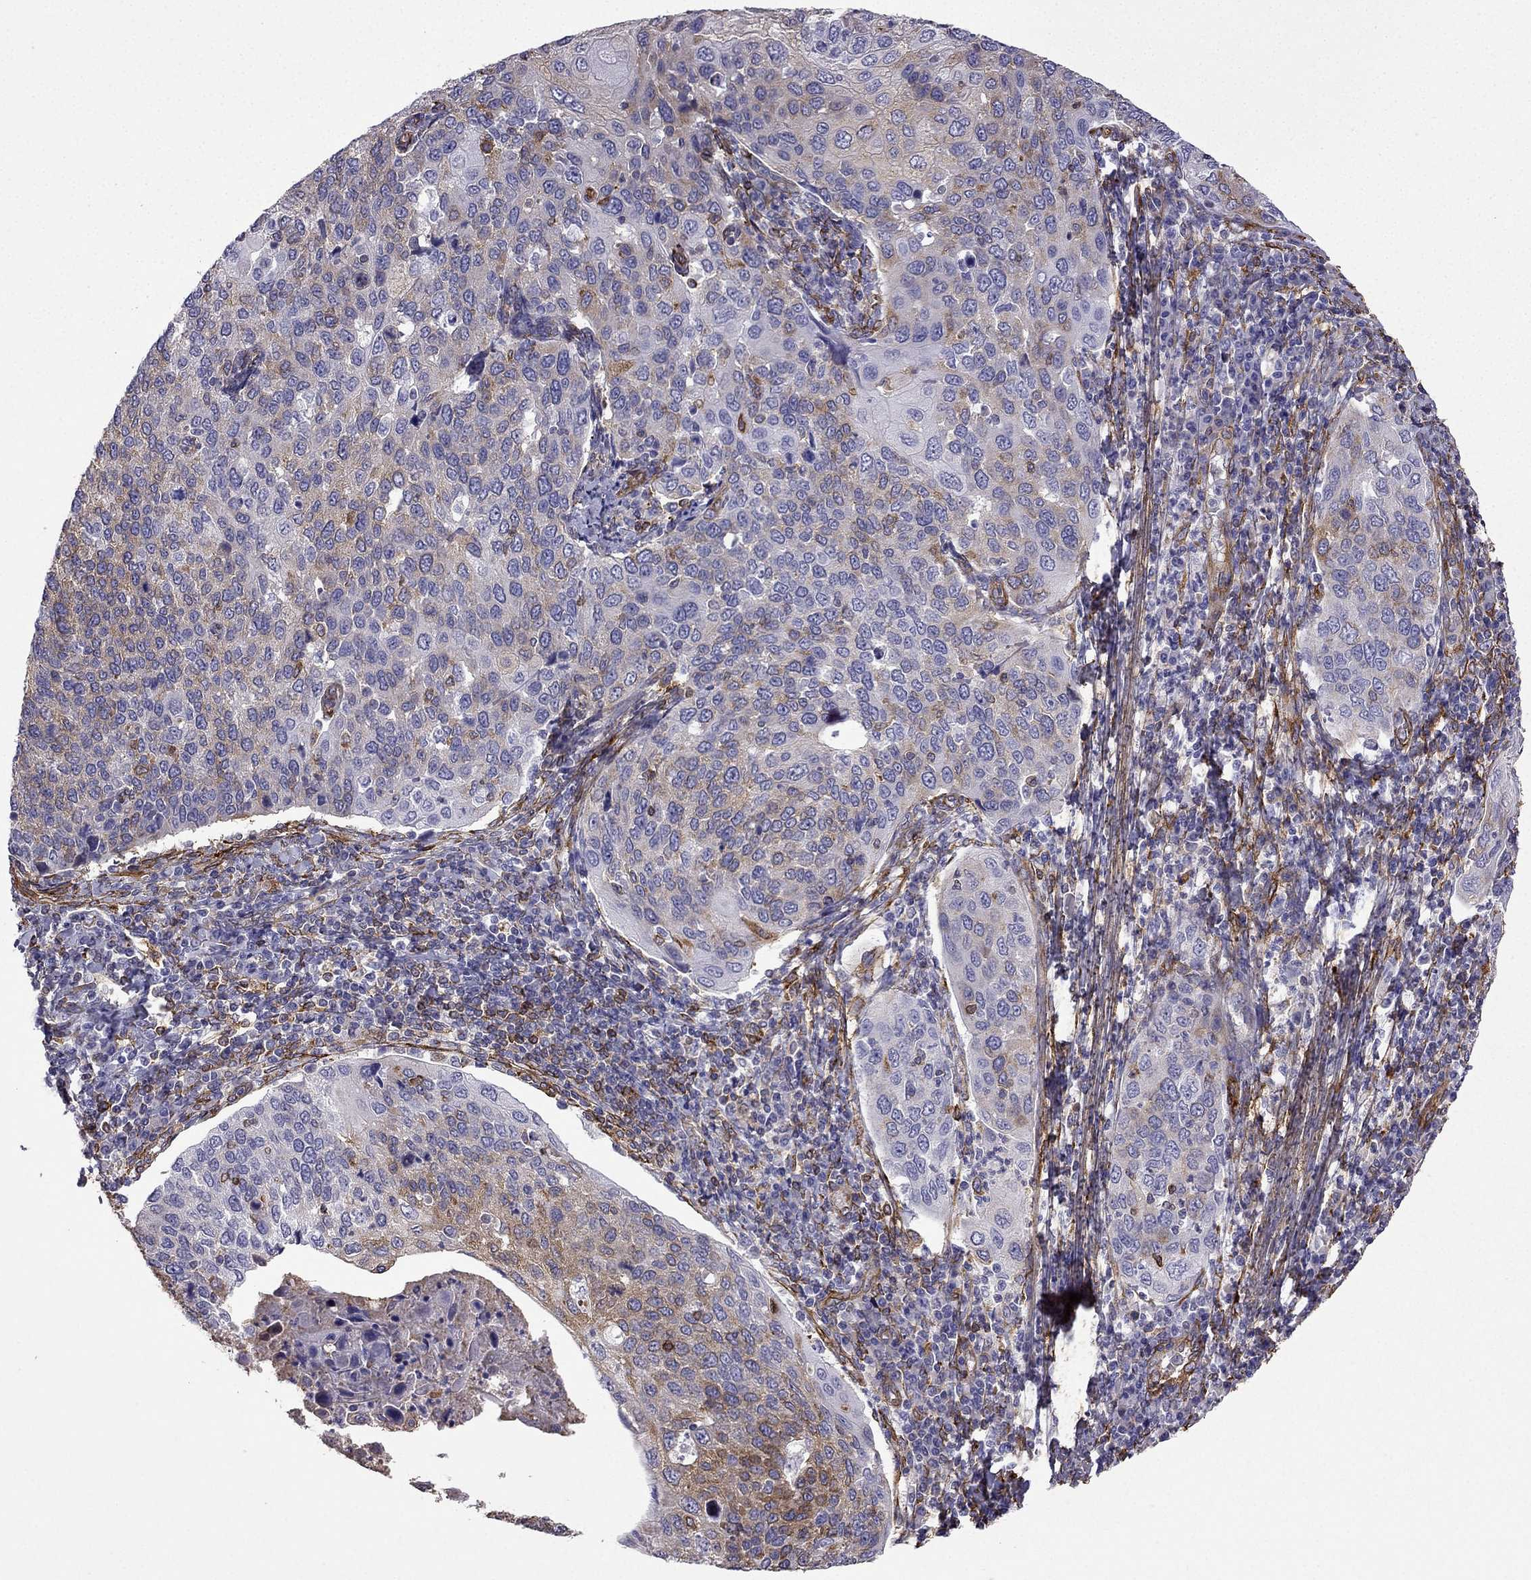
{"staining": {"intensity": "moderate", "quantity": "25%-75%", "location": "cytoplasmic/membranous"}, "tissue": "cervical cancer", "cell_type": "Tumor cells", "image_type": "cancer", "snomed": [{"axis": "morphology", "description": "Squamous cell carcinoma, NOS"}, {"axis": "topography", "description": "Cervix"}], "caption": "Immunohistochemical staining of cervical squamous cell carcinoma exhibits medium levels of moderate cytoplasmic/membranous protein expression in approximately 25%-75% of tumor cells.", "gene": "MAP4", "patient": {"sex": "female", "age": 54}}